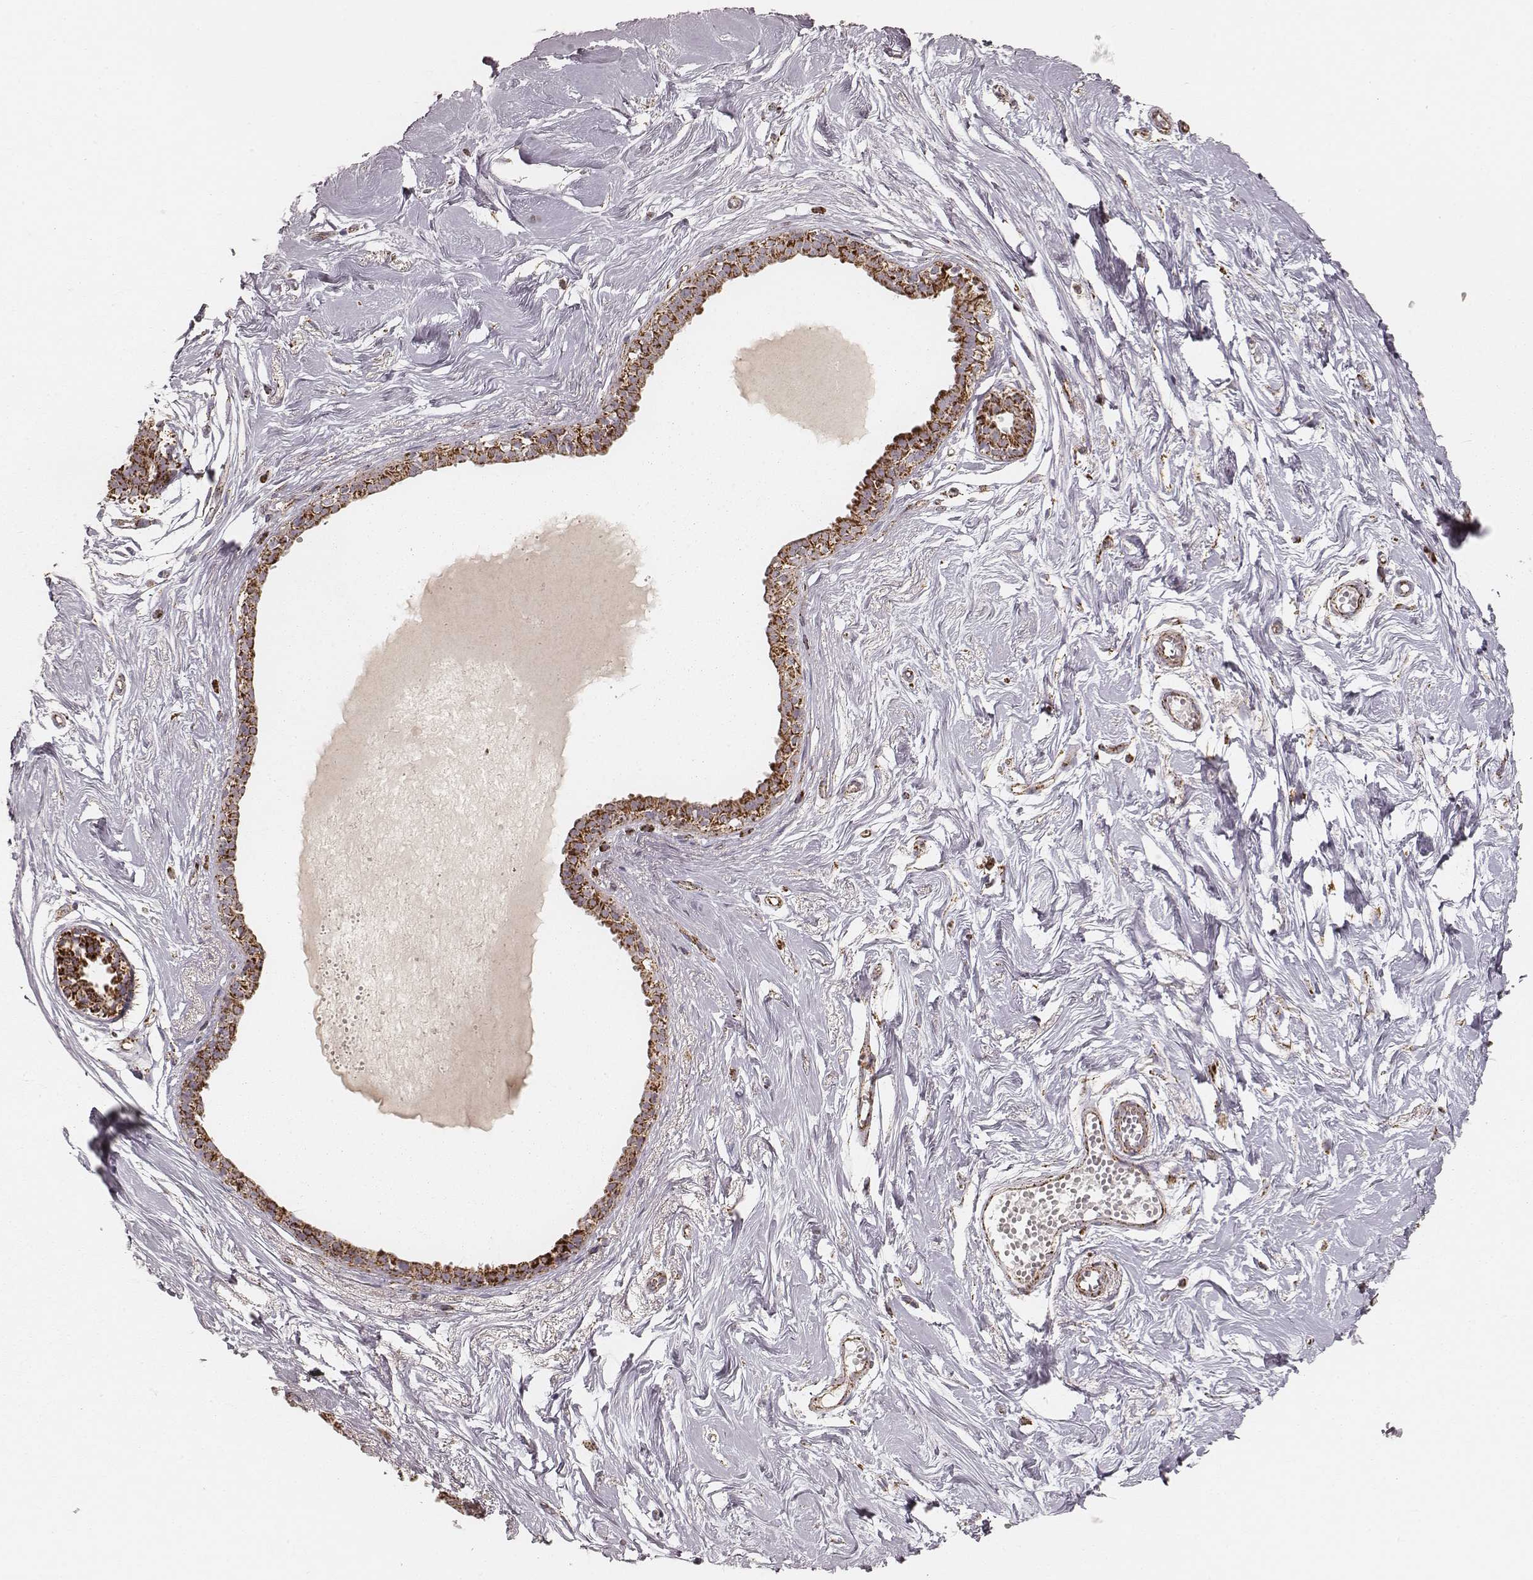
{"staining": {"intensity": "moderate", "quantity": ">75%", "location": "cytoplasmic/membranous"}, "tissue": "breast", "cell_type": "Adipocytes", "image_type": "normal", "snomed": [{"axis": "morphology", "description": "Normal tissue, NOS"}, {"axis": "topography", "description": "Breast"}], "caption": "An image of breast stained for a protein displays moderate cytoplasmic/membranous brown staining in adipocytes.", "gene": "CS", "patient": {"sex": "female", "age": 49}}